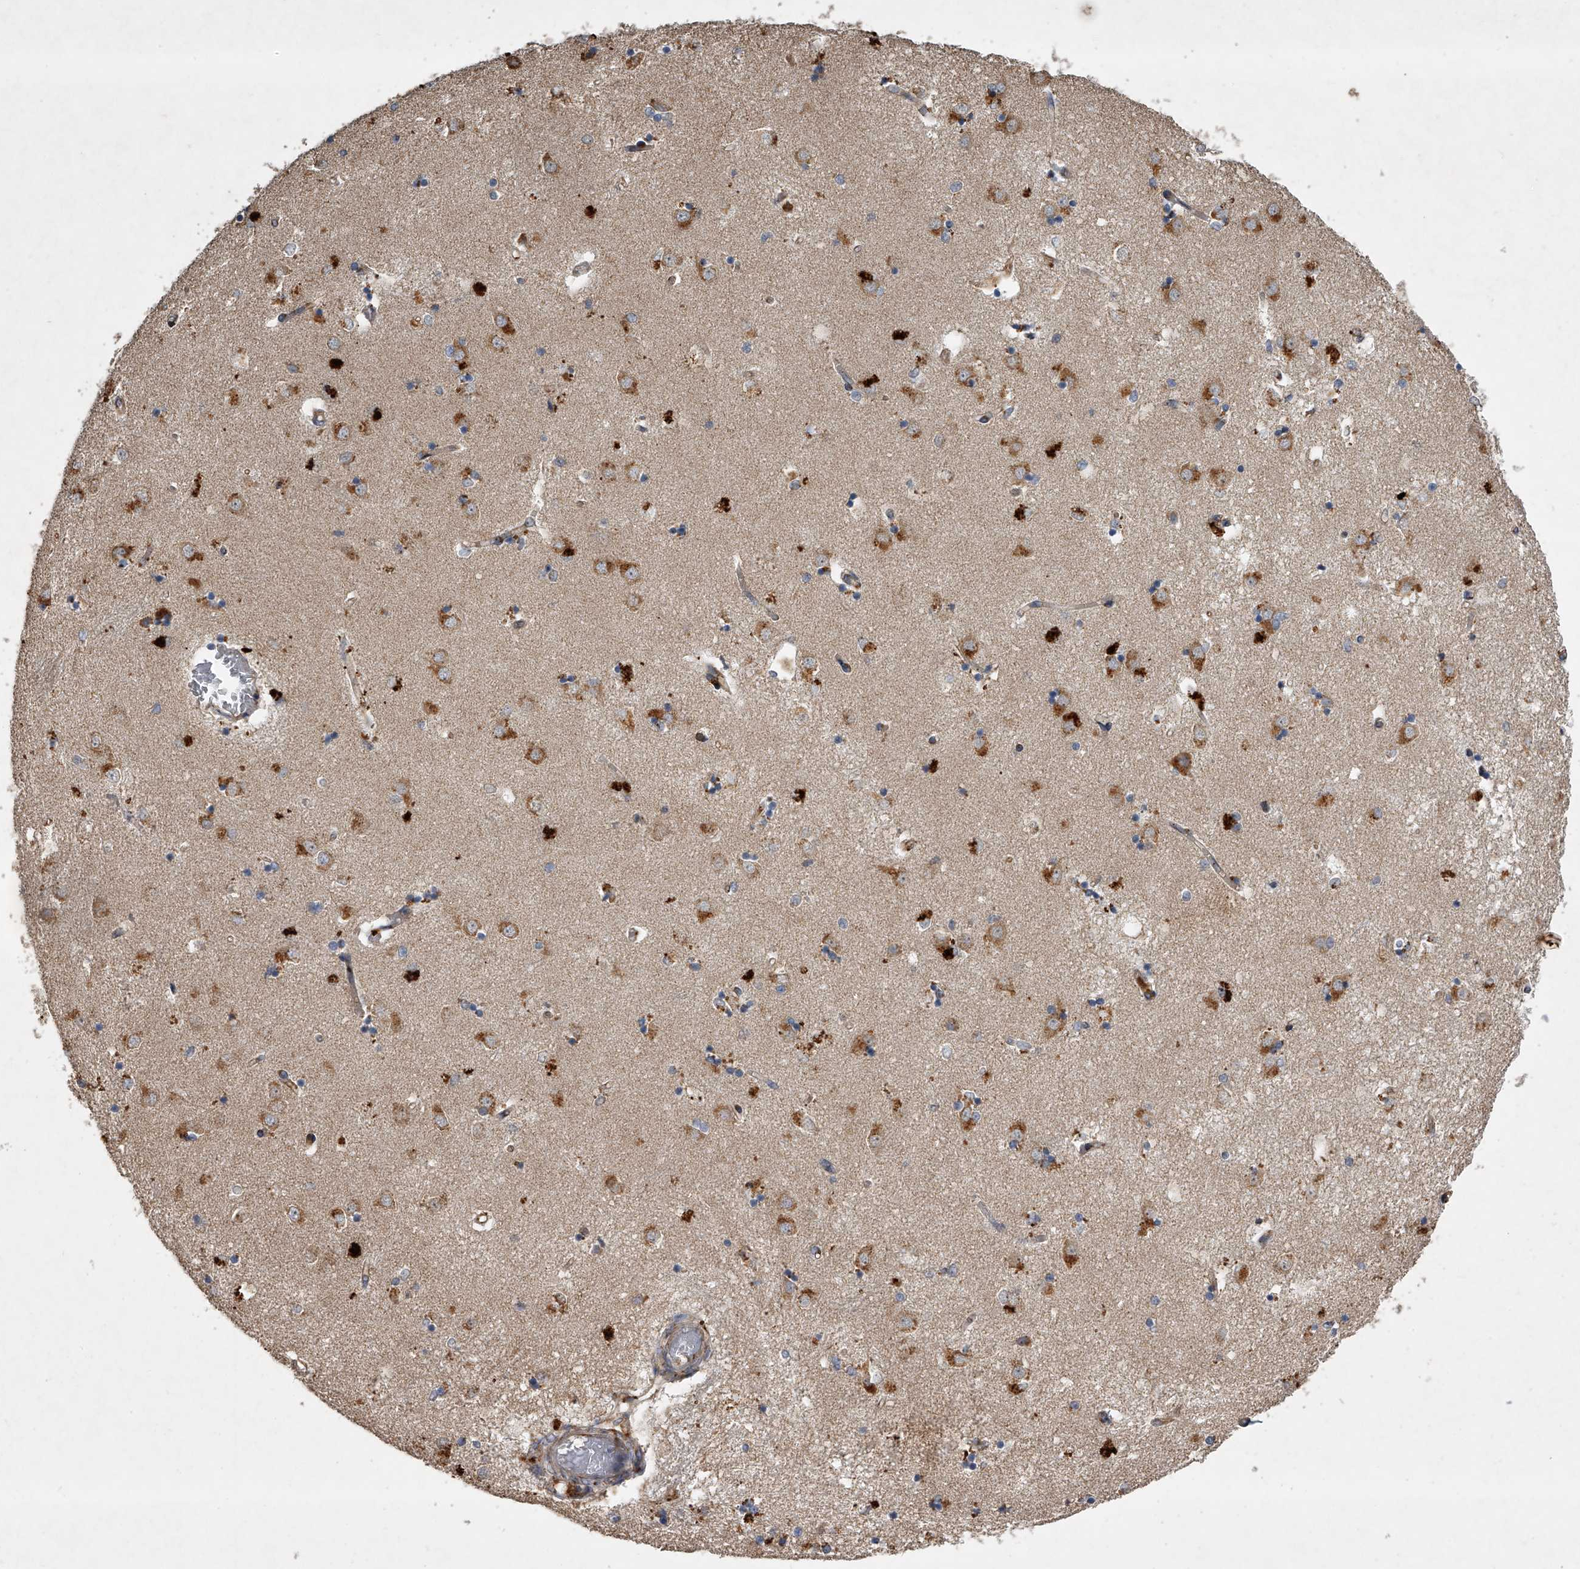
{"staining": {"intensity": "weak", "quantity": "<25%", "location": "cytoplasmic/membranous"}, "tissue": "caudate", "cell_type": "Glial cells", "image_type": "normal", "snomed": [{"axis": "morphology", "description": "Normal tissue, NOS"}, {"axis": "topography", "description": "Lateral ventricle wall"}], "caption": "Human caudate stained for a protein using immunohistochemistry reveals no positivity in glial cells.", "gene": "DOCK9", "patient": {"sex": "male", "age": 45}}